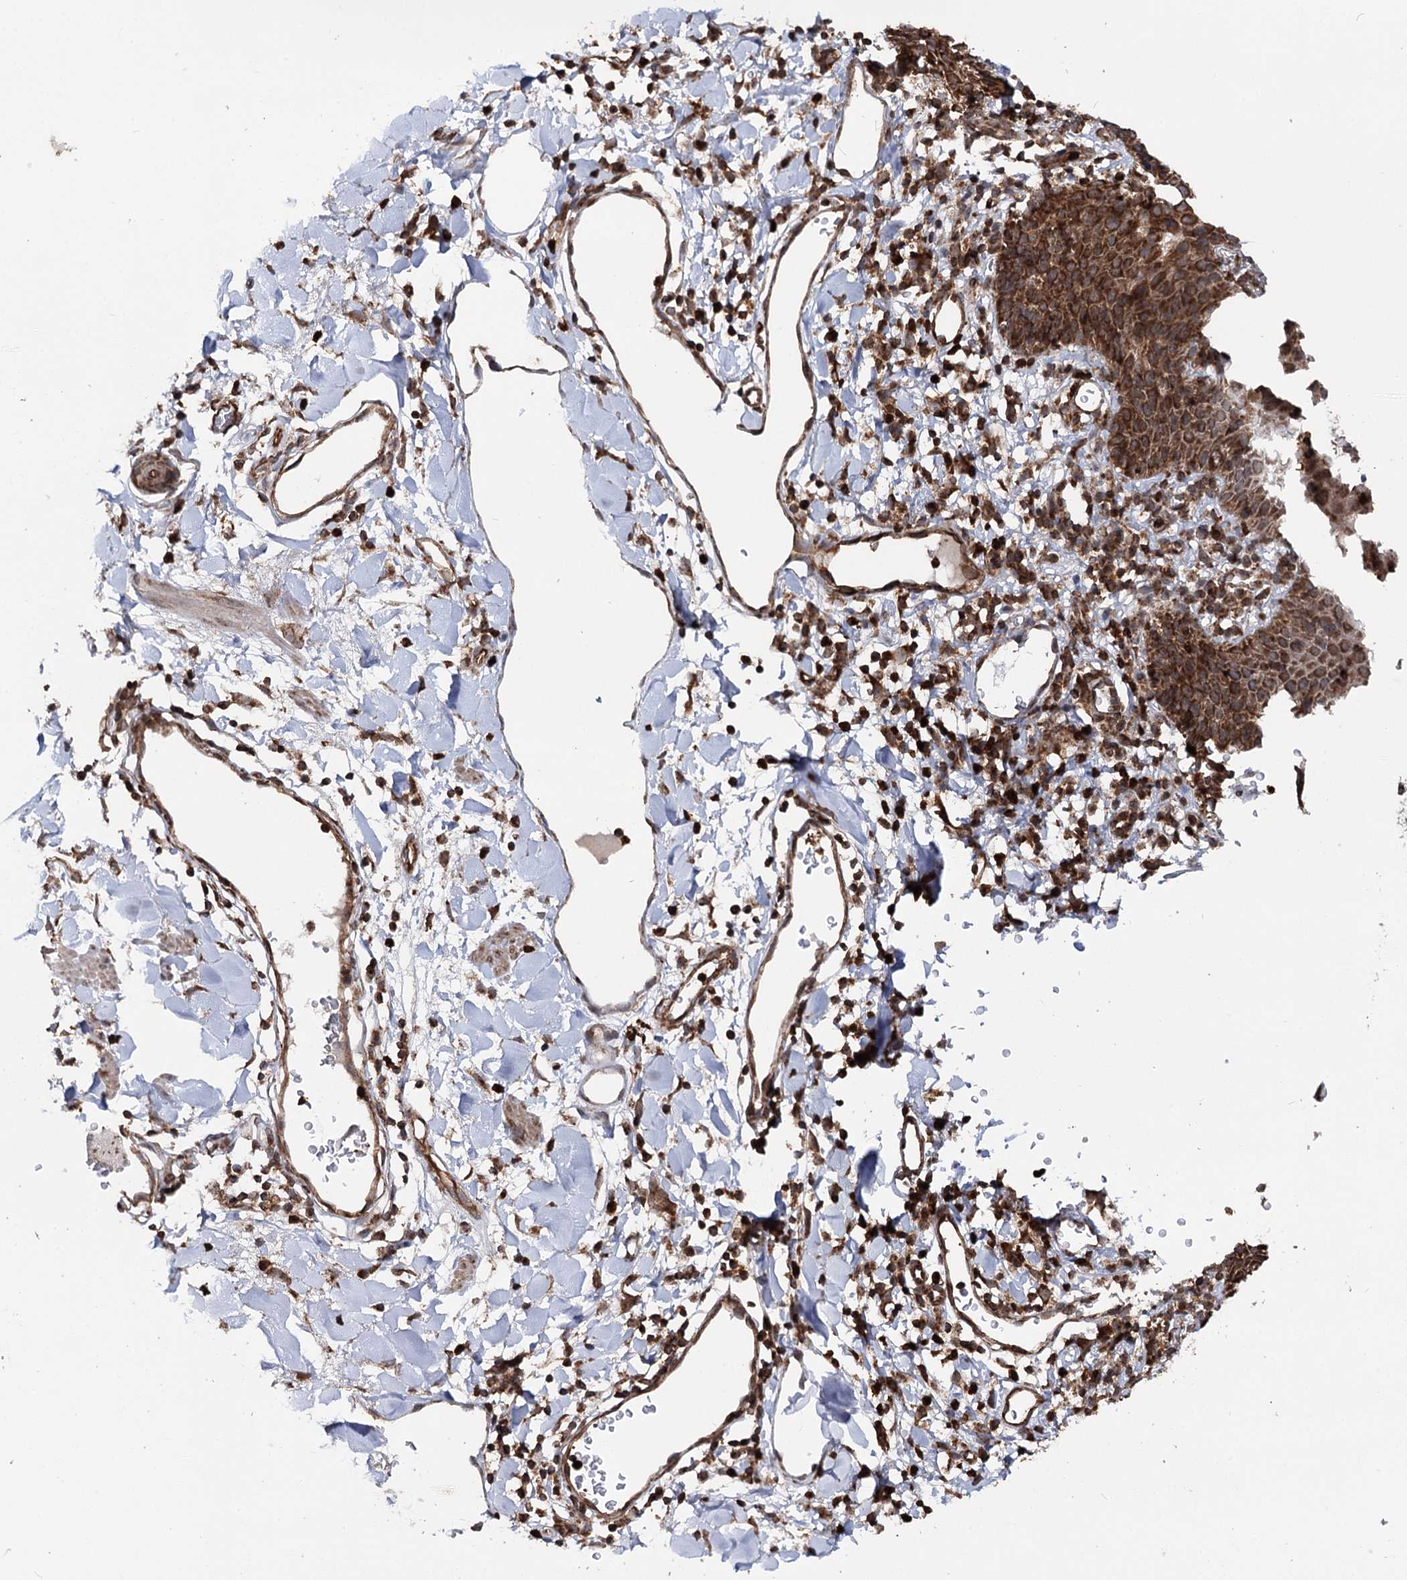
{"staining": {"intensity": "strong", "quantity": ">75%", "location": "cytoplasmic/membranous"}, "tissue": "skin", "cell_type": "Epidermal cells", "image_type": "normal", "snomed": [{"axis": "morphology", "description": "Normal tissue, NOS"}, {"axis": "topography", "description": "Vulva"}], "caption": "Epidermal cells reveal high levels of strong cytoplasmic/membranous positivity in about >75% of cells in unremarkable human skin.", "gene": "FGFR1OP2", "patient": {"sex": "female", "age": 68}}